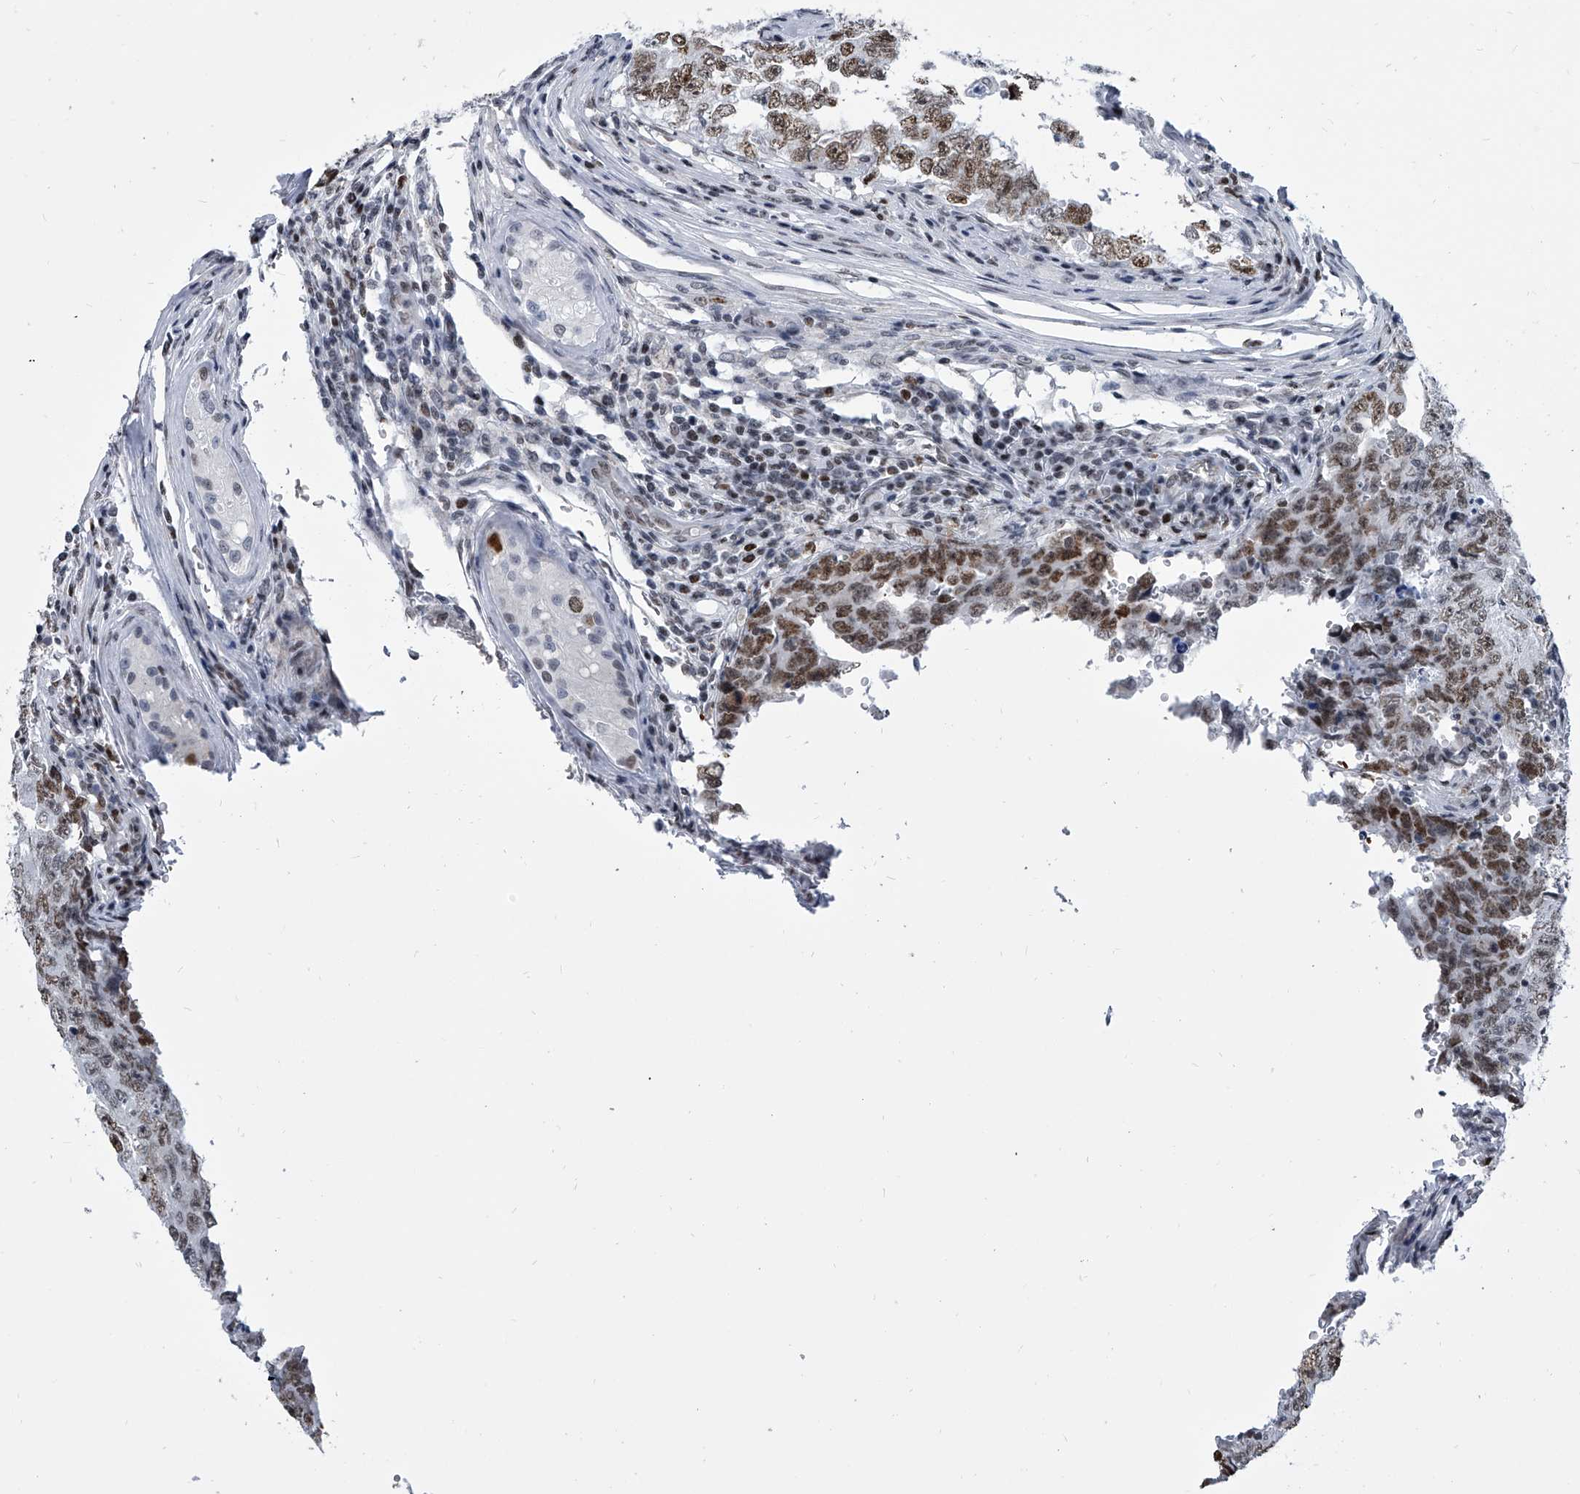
{"staining": {"intensity": "moderate", "quantity": ">75%", "location": "nuclear"}, "tissue": "testis cancer", "cell_type": "Tumor cells", "image_type": "cancer", "snomed": [{"axis": "morphology", "description": "Carcinoma, Embryonal, NOS"}, {"axis": "topography", "description": "Testis"}], "caption": "Protein expression analysis of human testis embryonal carcinoma reveals moderate nuclear staining in about >75% of tumor cells.", "gene": "SIM2", "patient": {"sex": "male", "age": 26}}